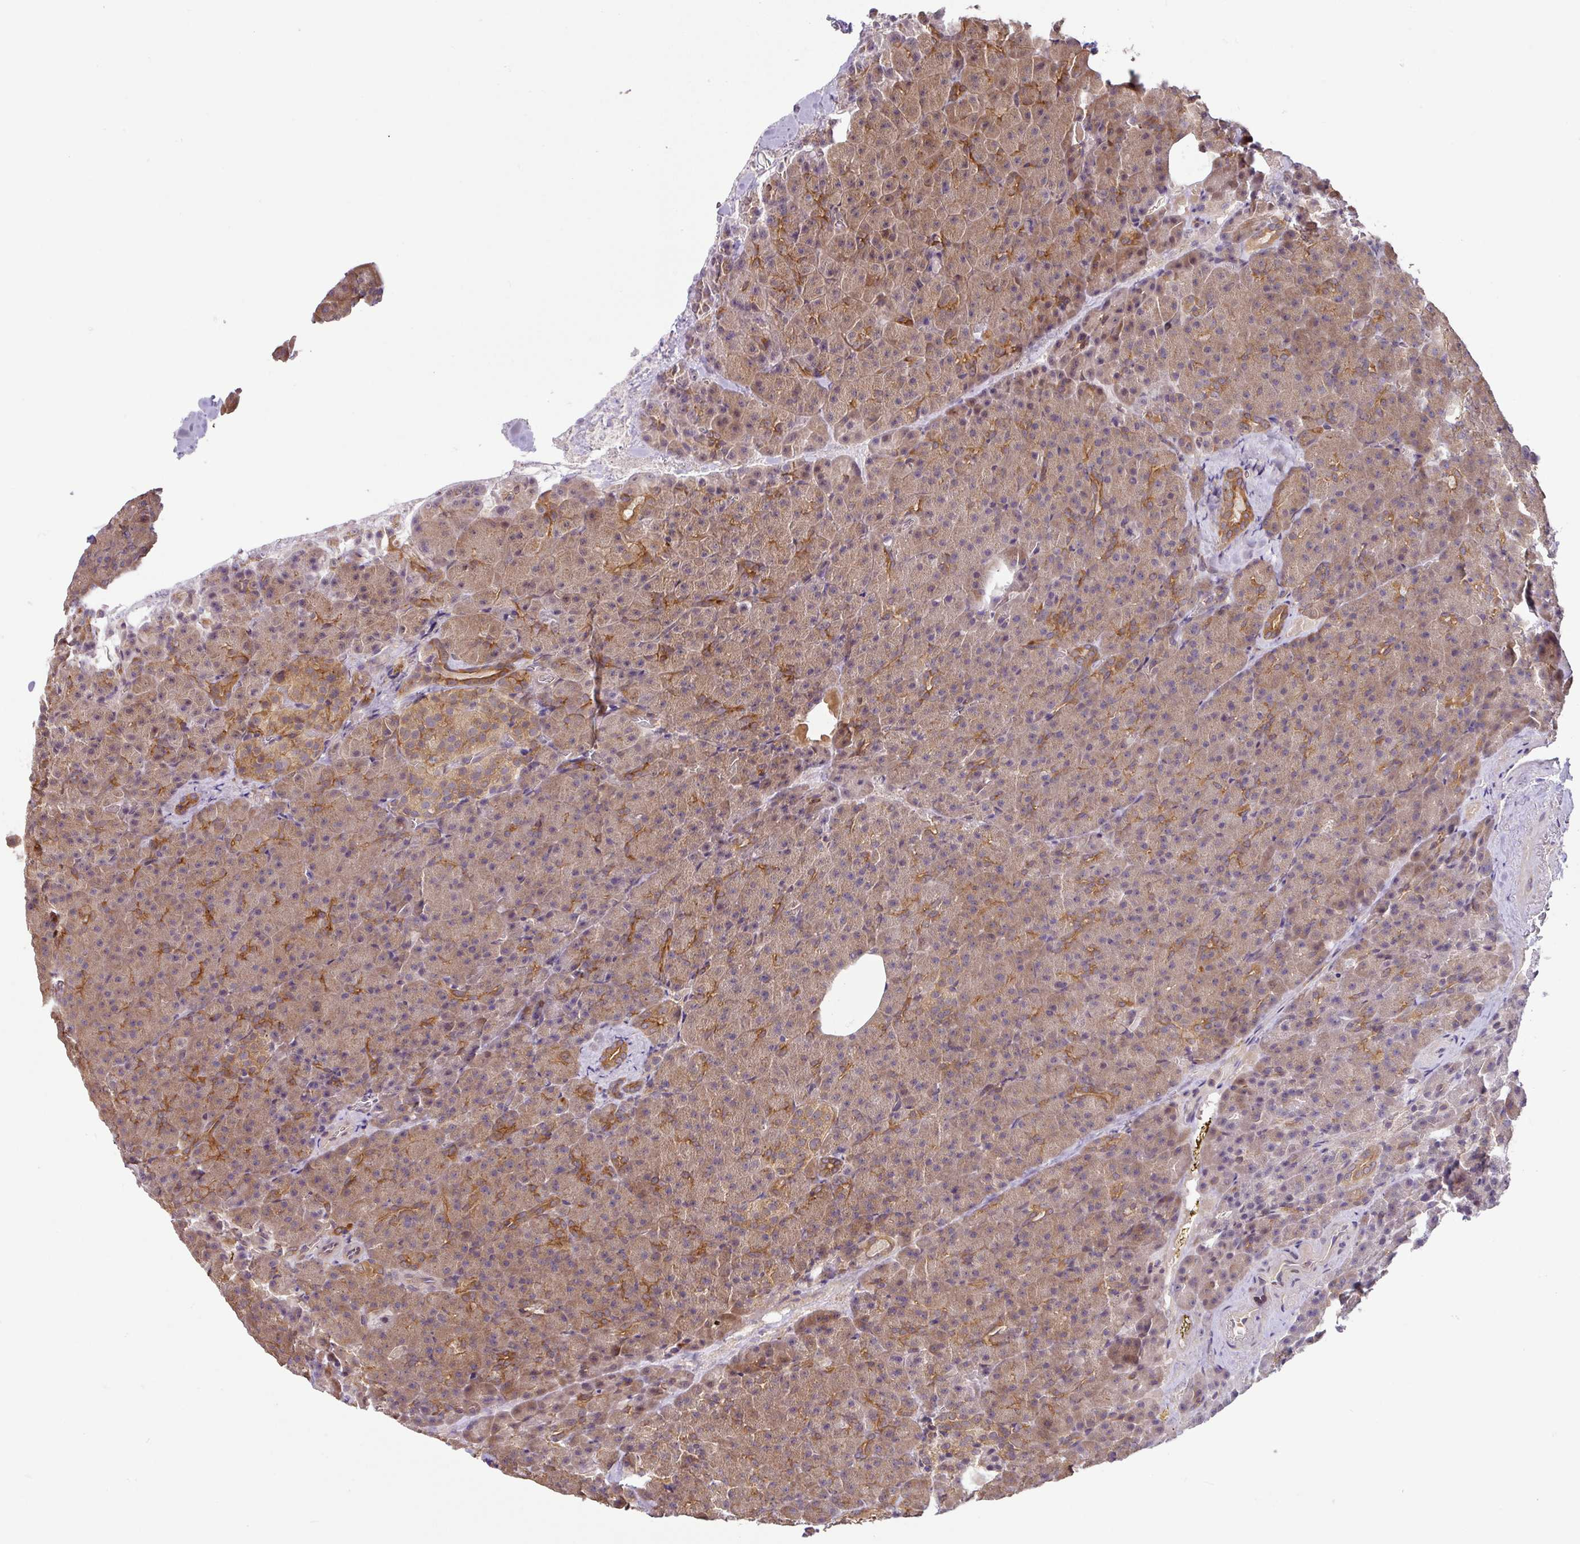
{"staining": {"intensity": "moderate", "quantity": "<25%", "location": "cytoplasmic/membranous"}, "tissue": "pancreas", "cell_type": "Exocrine glandular cells", "image_type": "normal", "snomed": [{"axis": "morphology", "description": "Normal tissue, NOS"}, {"axis": "topography", "description": "Pancreas"}], "caption": "IHC photomicrograph of unremarkable human pancreas stained for a protein (brown), which reveals low levels of moderate cytoplasmic/membranous positivity in approximately <25% of exocrine glandular cells.", "gene": "SHB", "patient": {"sex": "female", "age": 74}}